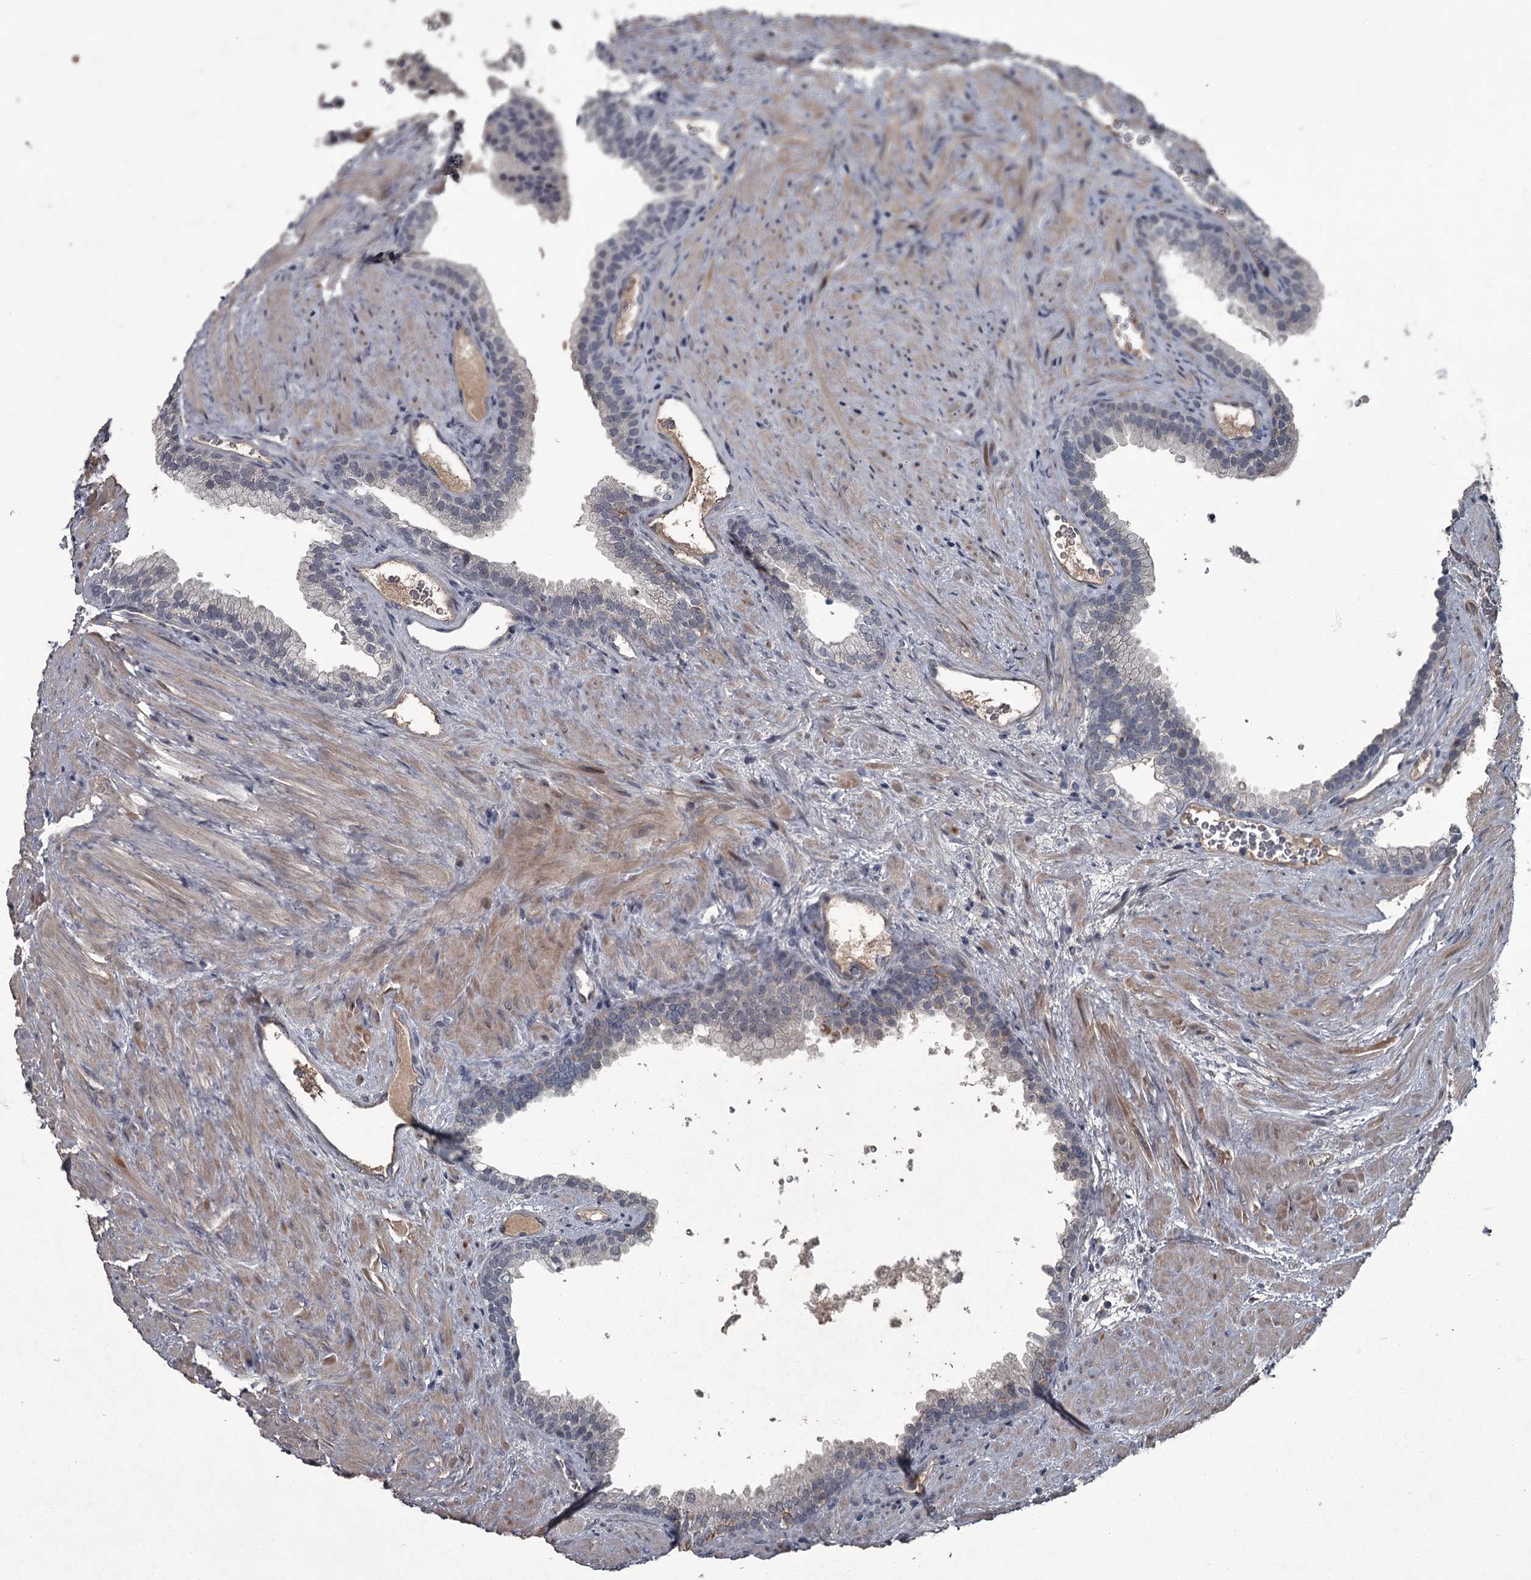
{"staining": {"intensity": "negative", "quantity": "none", "location": "none"}, "tissue": "prostate", "cell_type": "Glandular cells", "image_type": "normal", "snomed": [{"axis": "morphology", "description": "Normal tissue, NOS"}, {"axis": "topography", "description": "Prostate"}], "caption": "Immunohistochemistry (IHC) of benign prostate displays no expression in glandular cells. (DAB immunohistochemistry (IHC) visualized using brightfield microscopy, high magnification).", "gene": "FLVCR2", "patient": {"sex": "male", "age": 76}}